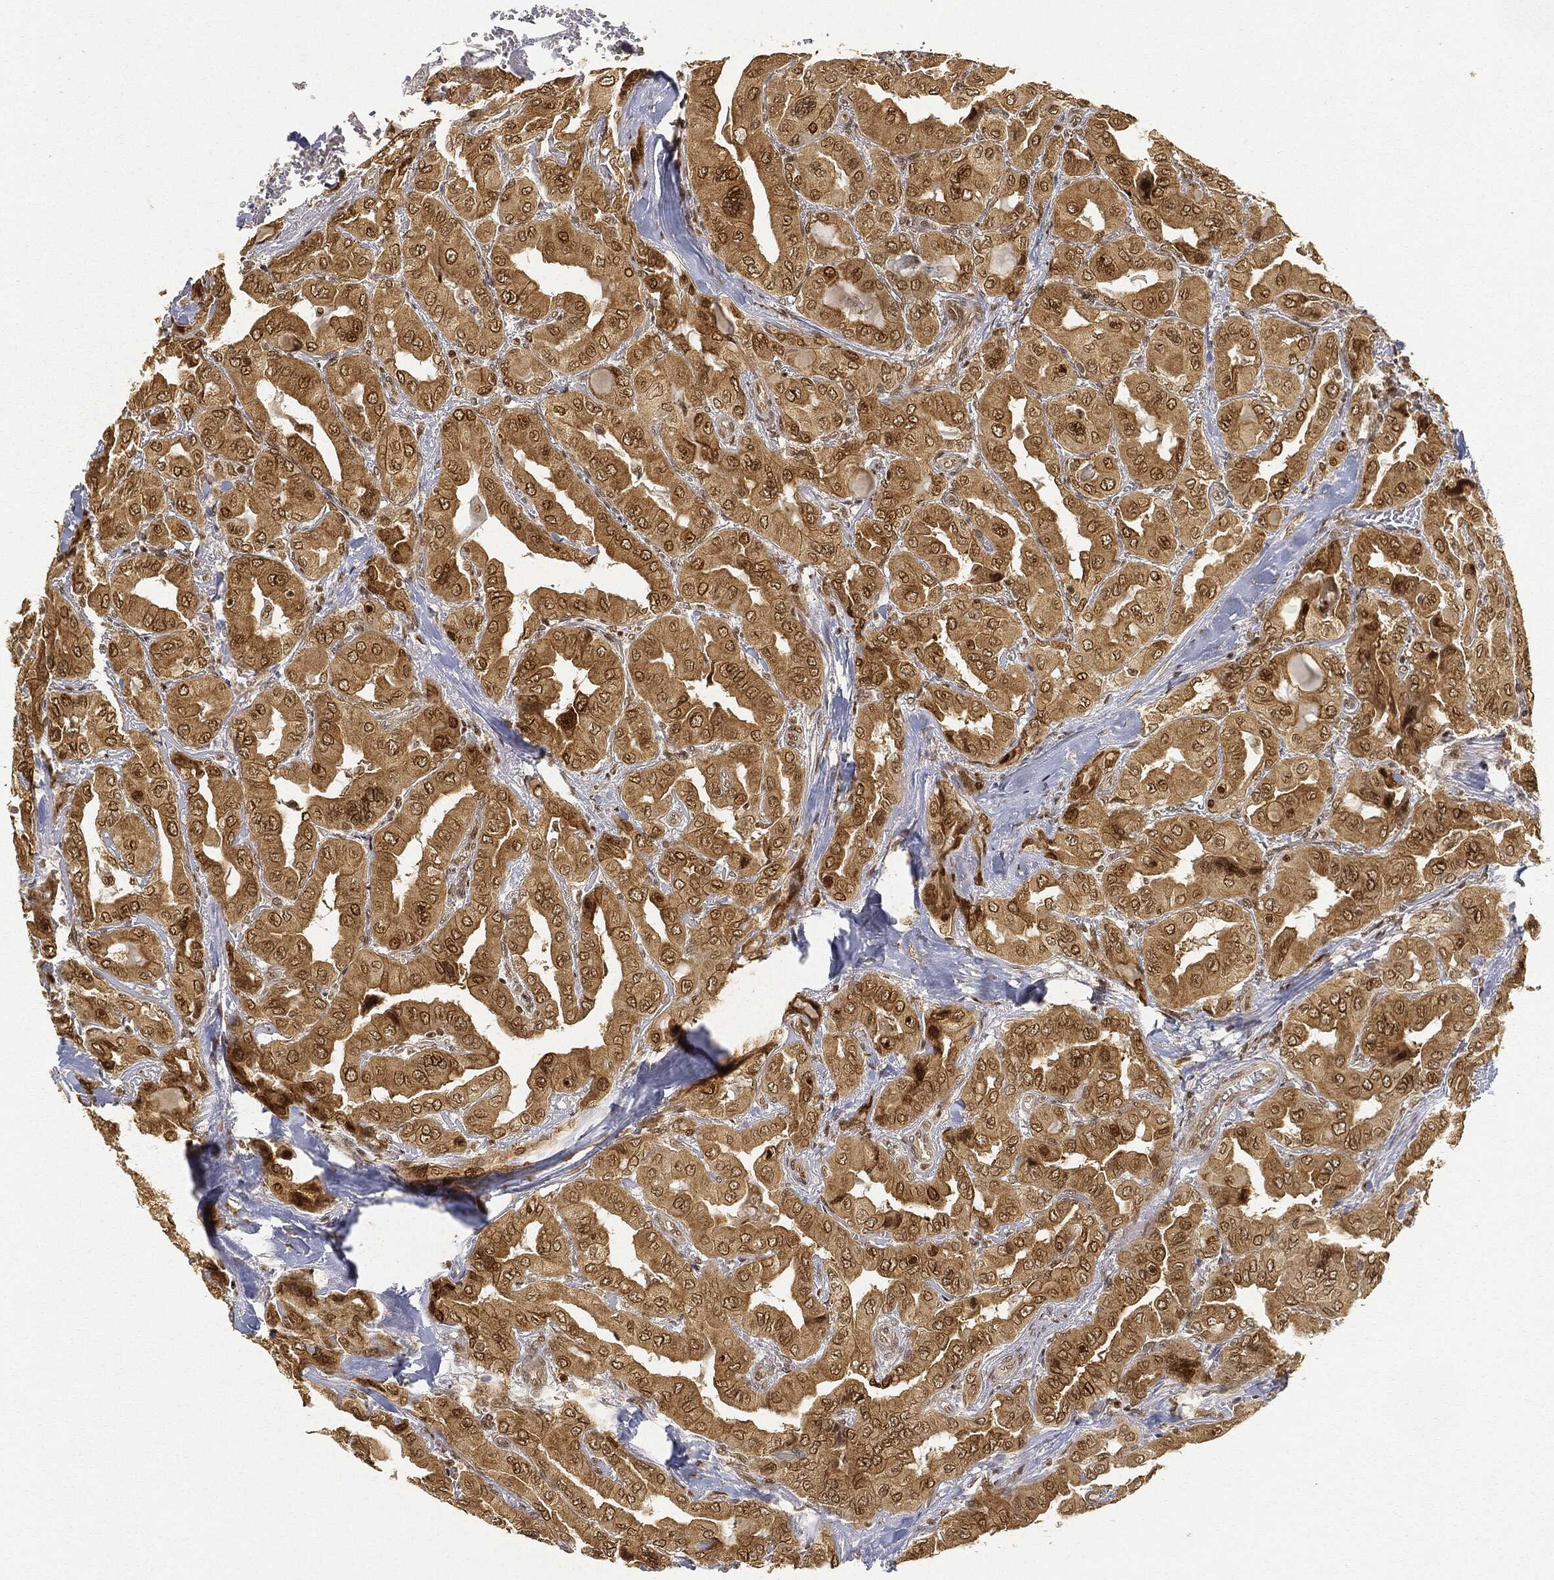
{"staining": {"intensity": "moderate", "quantity": "25%-75%", "location": "cytoplasmic/membranous,nuclear"}, "tissue": "thyroid cancer", "cell_type": "Tumor cells", "image_type": "cancer", "snomed": [{"axis": "morphology", "description": "Normal tissue, NOS"}, {"axis": "morphology", "description": "Papillary adenocarcinoma, NOS"}, {"axis": "topography", "description": "Thyroid gland"}], "caption": "Immunohistochemical staining of thyroid cancer exhibits medium levels of moderate cytoplasmic/membranous and nuclear protein positivity in approximately 25%-75% of tumor cells.", "gene": "CIB1", "patient": {"sex": "female", "age": 66}}